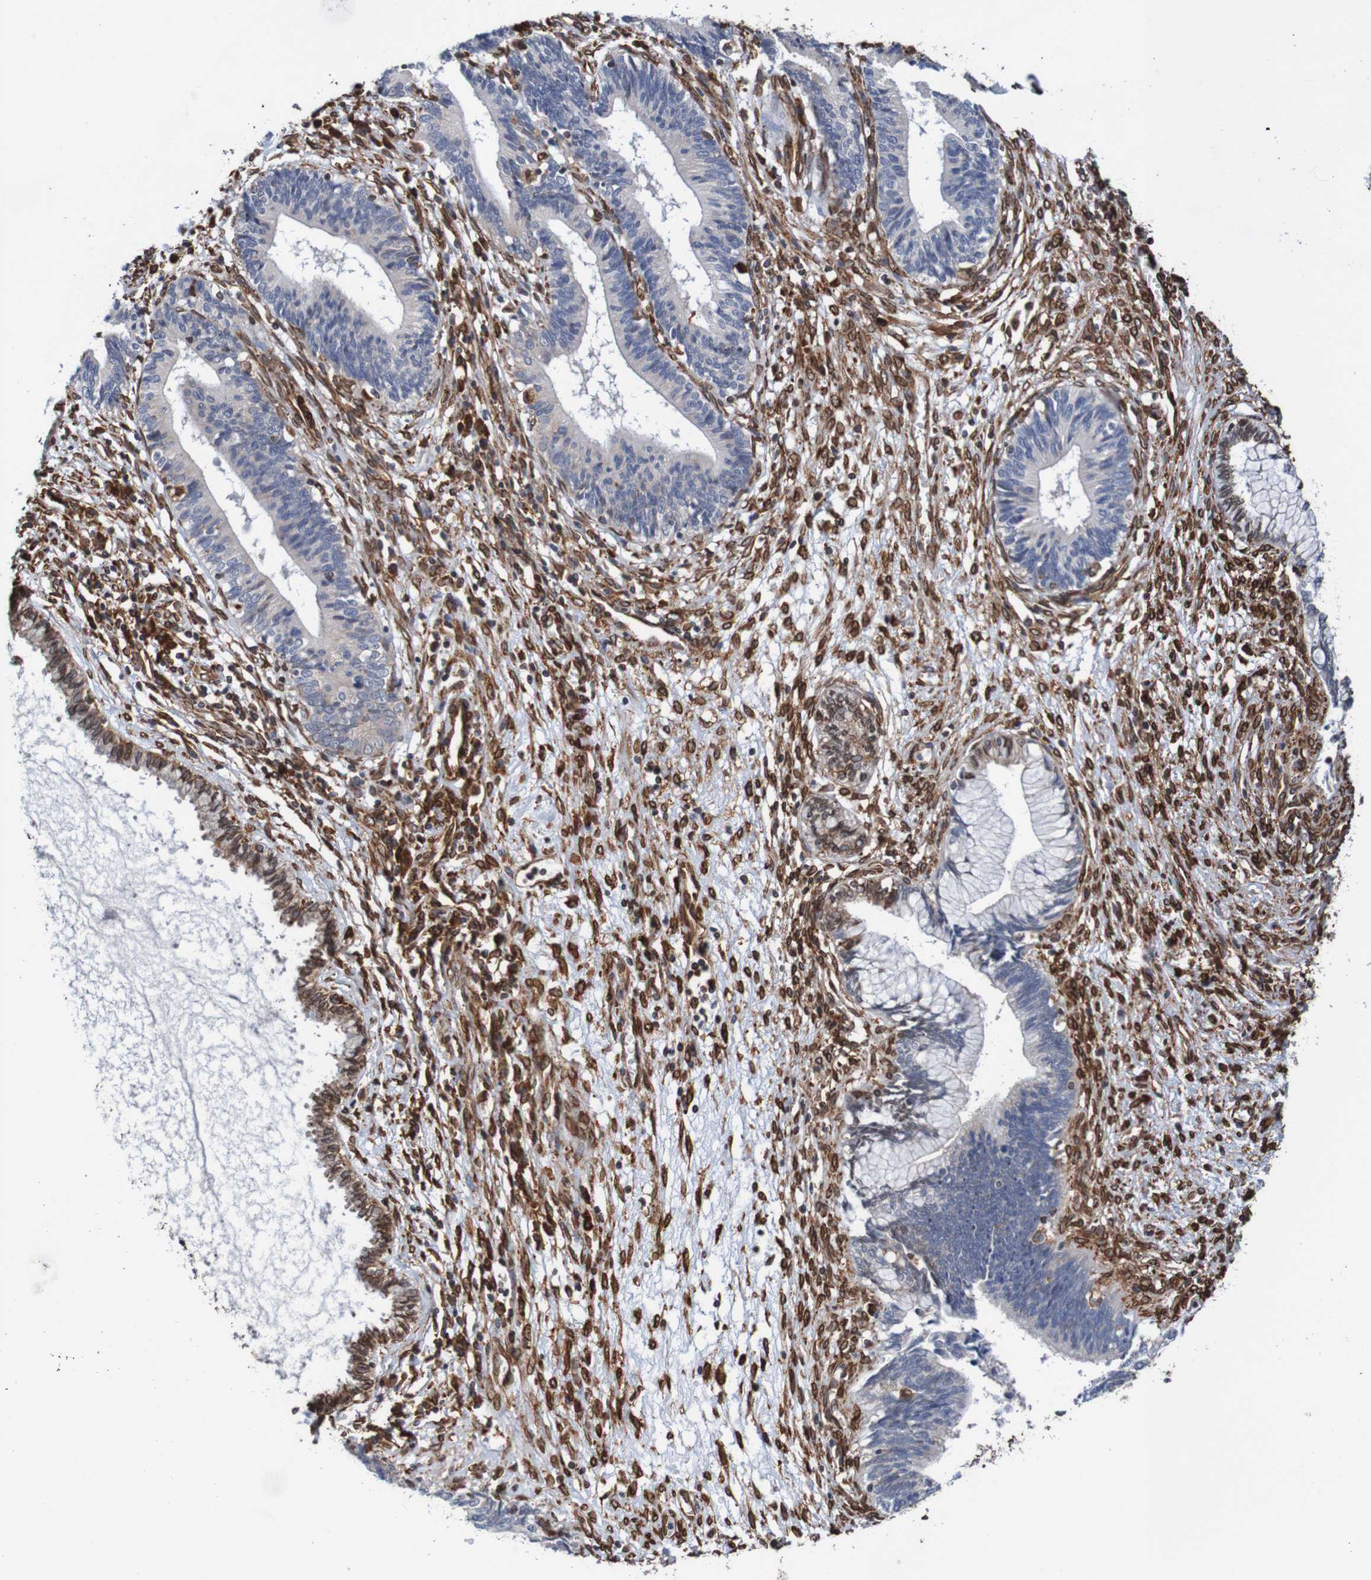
{"staining": {"intensity": "moderate", "quantity": "25%-75%", "location": "cytoplasmic/membranous,nuclear"}, "tissue": "cervical cancer", "cell_type": "Tumor cells", "image_type": "cancer", "snomed": [{"axis": "morphology", "description": "Adenocarcinoma, NOS"}, {"axis": "topography", "description": "Cervix"}], "caption": "Immunohistochemistry (IHC) staining of cervical cancer (adenocarcinoma), which demonstrates medium levels of moderate cytoplasmic/membranous and nuclear expression in approximately 25%-75% of tumor cells indicating moderate cytoplasmic/membranous and nuclear protein expression. The staining was performed using DAB (3,3'-diaminobenzidine) (brown) for protein detection and nuclei were counterstained in hematoxylin (blue).", "gene": "TMEM109", "patient": {"sex": "female", "age": 44}}